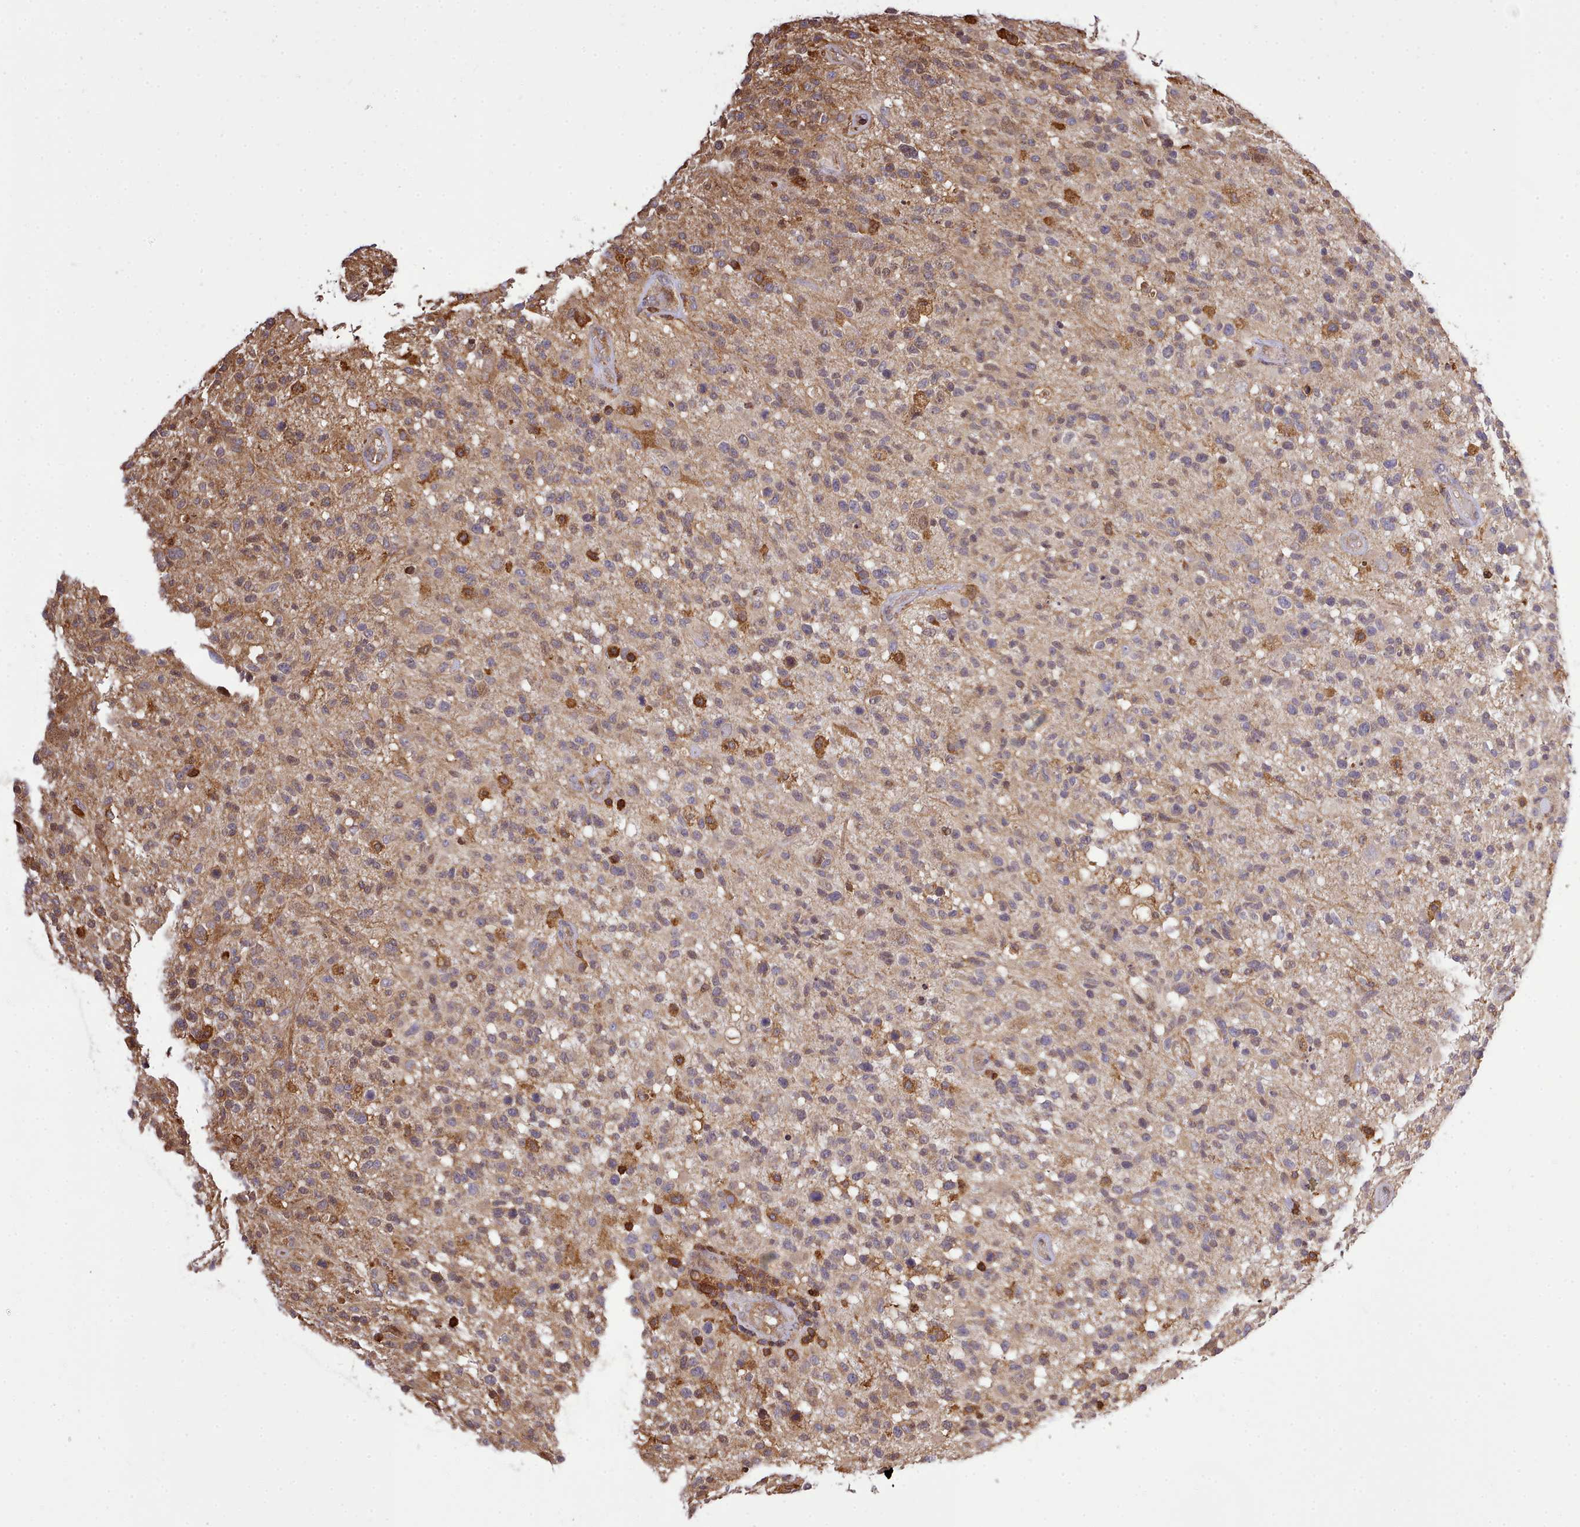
{"staining": {"intensity": "moderate", "quantity": "25%-75%", "location": "cytoplasmic/membranous"}, "tissue": "glioma", "cell_type": "Tumor cells", "image_type": "cancer", "snomed": [{"axis": "morphology", "description": "Glioma, malignant, High grade"}, {"axis": "morphology", "description": "Glioblastoma, NOS"}, {"axis": "topography", "description": "Brain"}], "caption": "Glioma tissue displays moderate cytoplasmic/membranous positivity in approximately 25%-75% of tumor cells", "gene": "CAPZA1", "patient": {"sex": "male", "age": 60}}